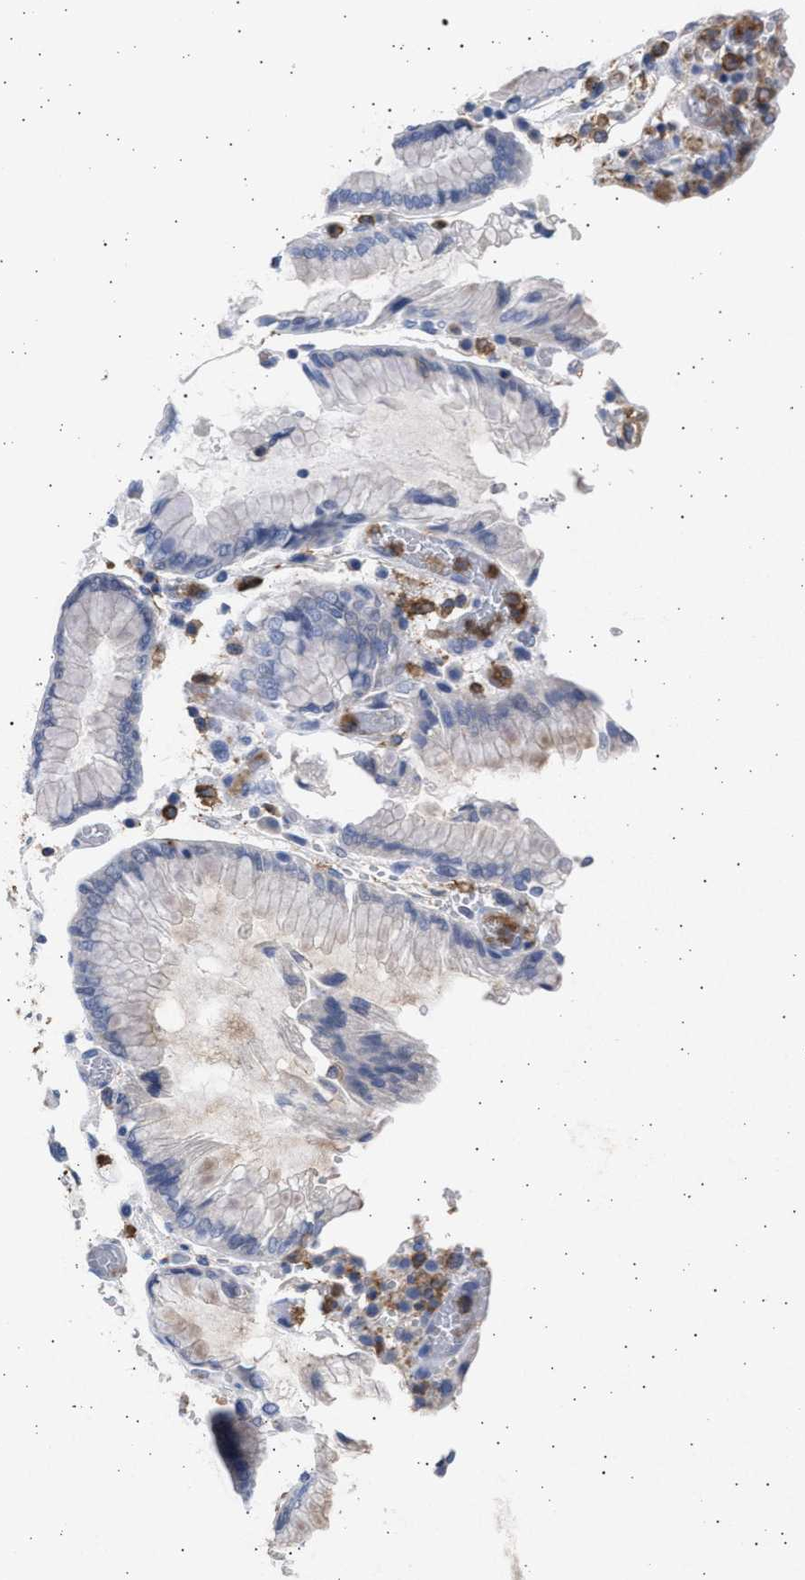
{"staining": {"intensity": "negative", "quantity": "none", "location": "none"}, "tissue": "stomach cancer", "cell_type": "Tumor cells", "image_type": "cancer", "snomed": [{"axis": "morphology", "description": "Normal tissue, NOS"}, {"axis": "morphology", "description": "Adenocarcinoma, NOS"}, {"axis": "topography", "description": "Stomach"}], "caption": "Tumor cells show no significant staining in stomach cancer (adenocarcinoma). (DAB immunohistochemistry, high magnification).", "gene": "FCER1A", "patient": {"sex": "male", "age": 48}}